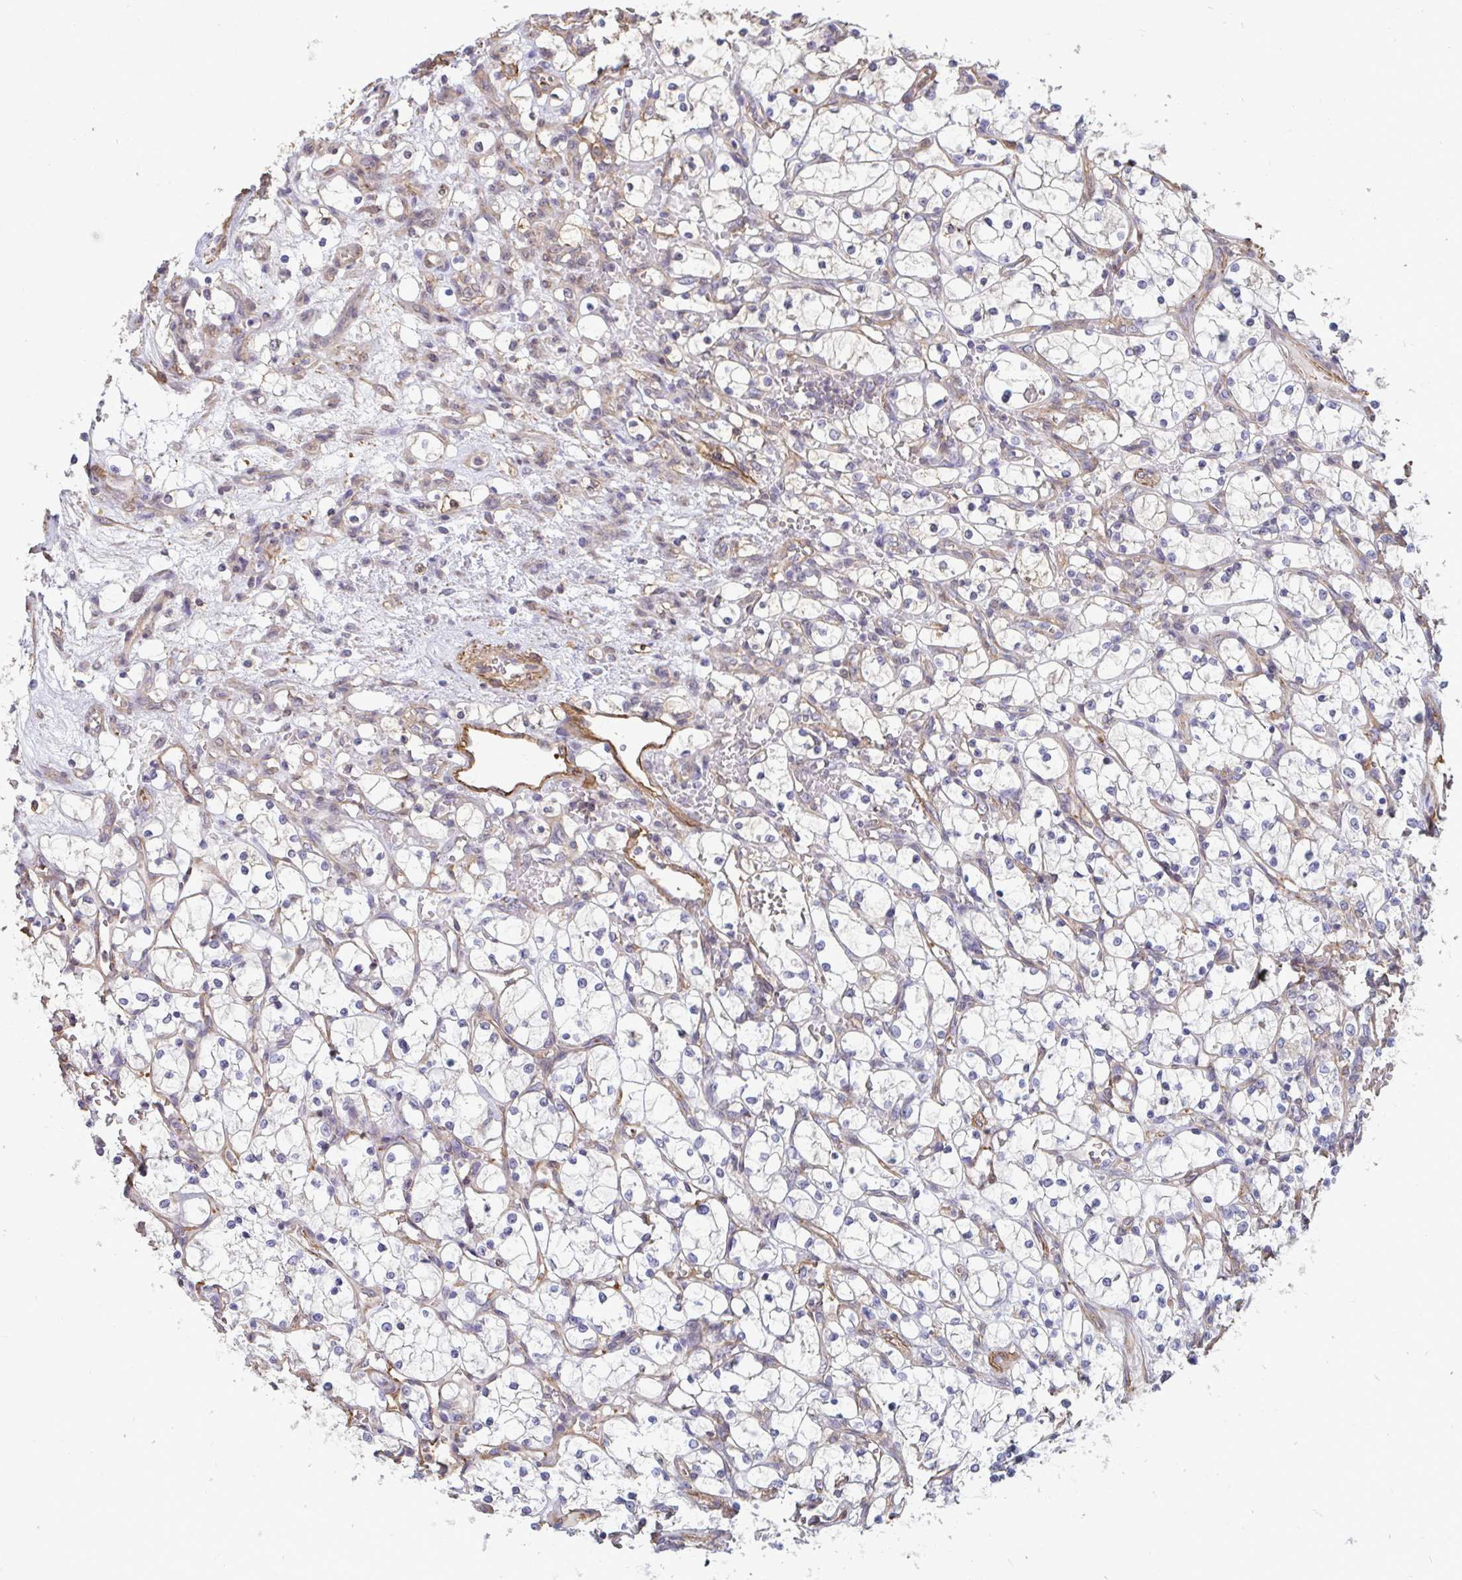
{"staining": {"intensity": "negative", "quantity": "none", "location": "none"}, "tissue": "renal cancer", "cell_type": "Tumor cells", "image_type": "cancer", "snomed": [{"axis": "morphology", "description": "Adenocarcinoma, NOS"}, {"axis": "topography", "description": "Kidney"}], "caption": "Tumor cells show no significant staining in renal cancer (adenocarcinoma).", "gene": "ISCU", "patient": {"sex": "female", "age": 69}}